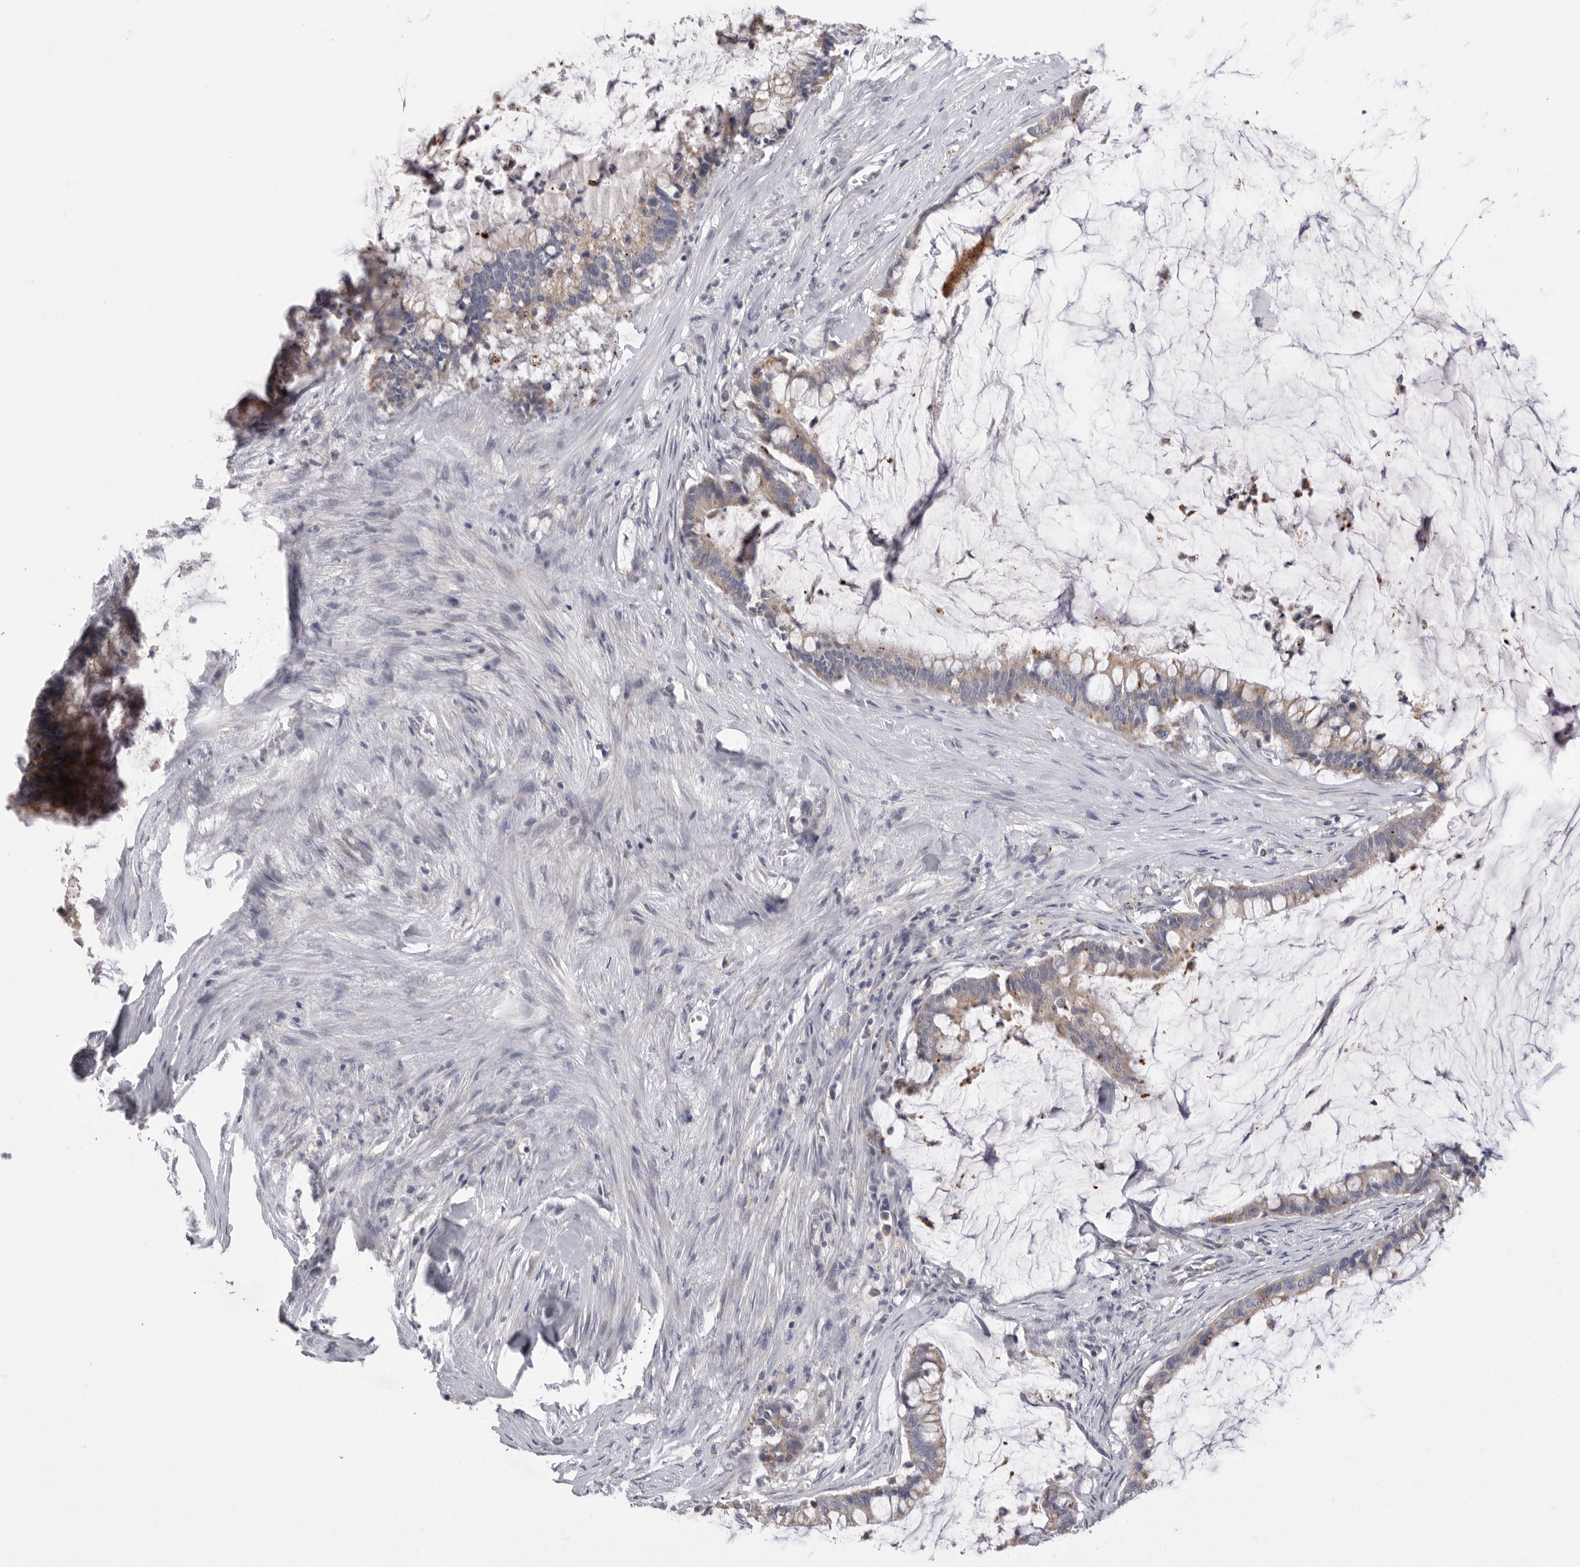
{"staining": {"intensity": "weak", "quantity": ">75%", "location": "cytoplasmic/membranous"}, "tissue": "pancreatic cancer", "cell_type": "Tumor cells", "image_type": "cancer", "snomed": [{"axis": "morphology", "description": "Adenocarcinoma, NOS"}, {"axis": "topography", "description": "Pancreas"}], "caption": "This is an image of IHC staining of pancreatic cancer (adenocarcinoma), which shows weak staining in the cytoplasmic/membranous of tumor cells.", "gene": "VDAC3", "patient": {"sex": "male", "age": 41}}